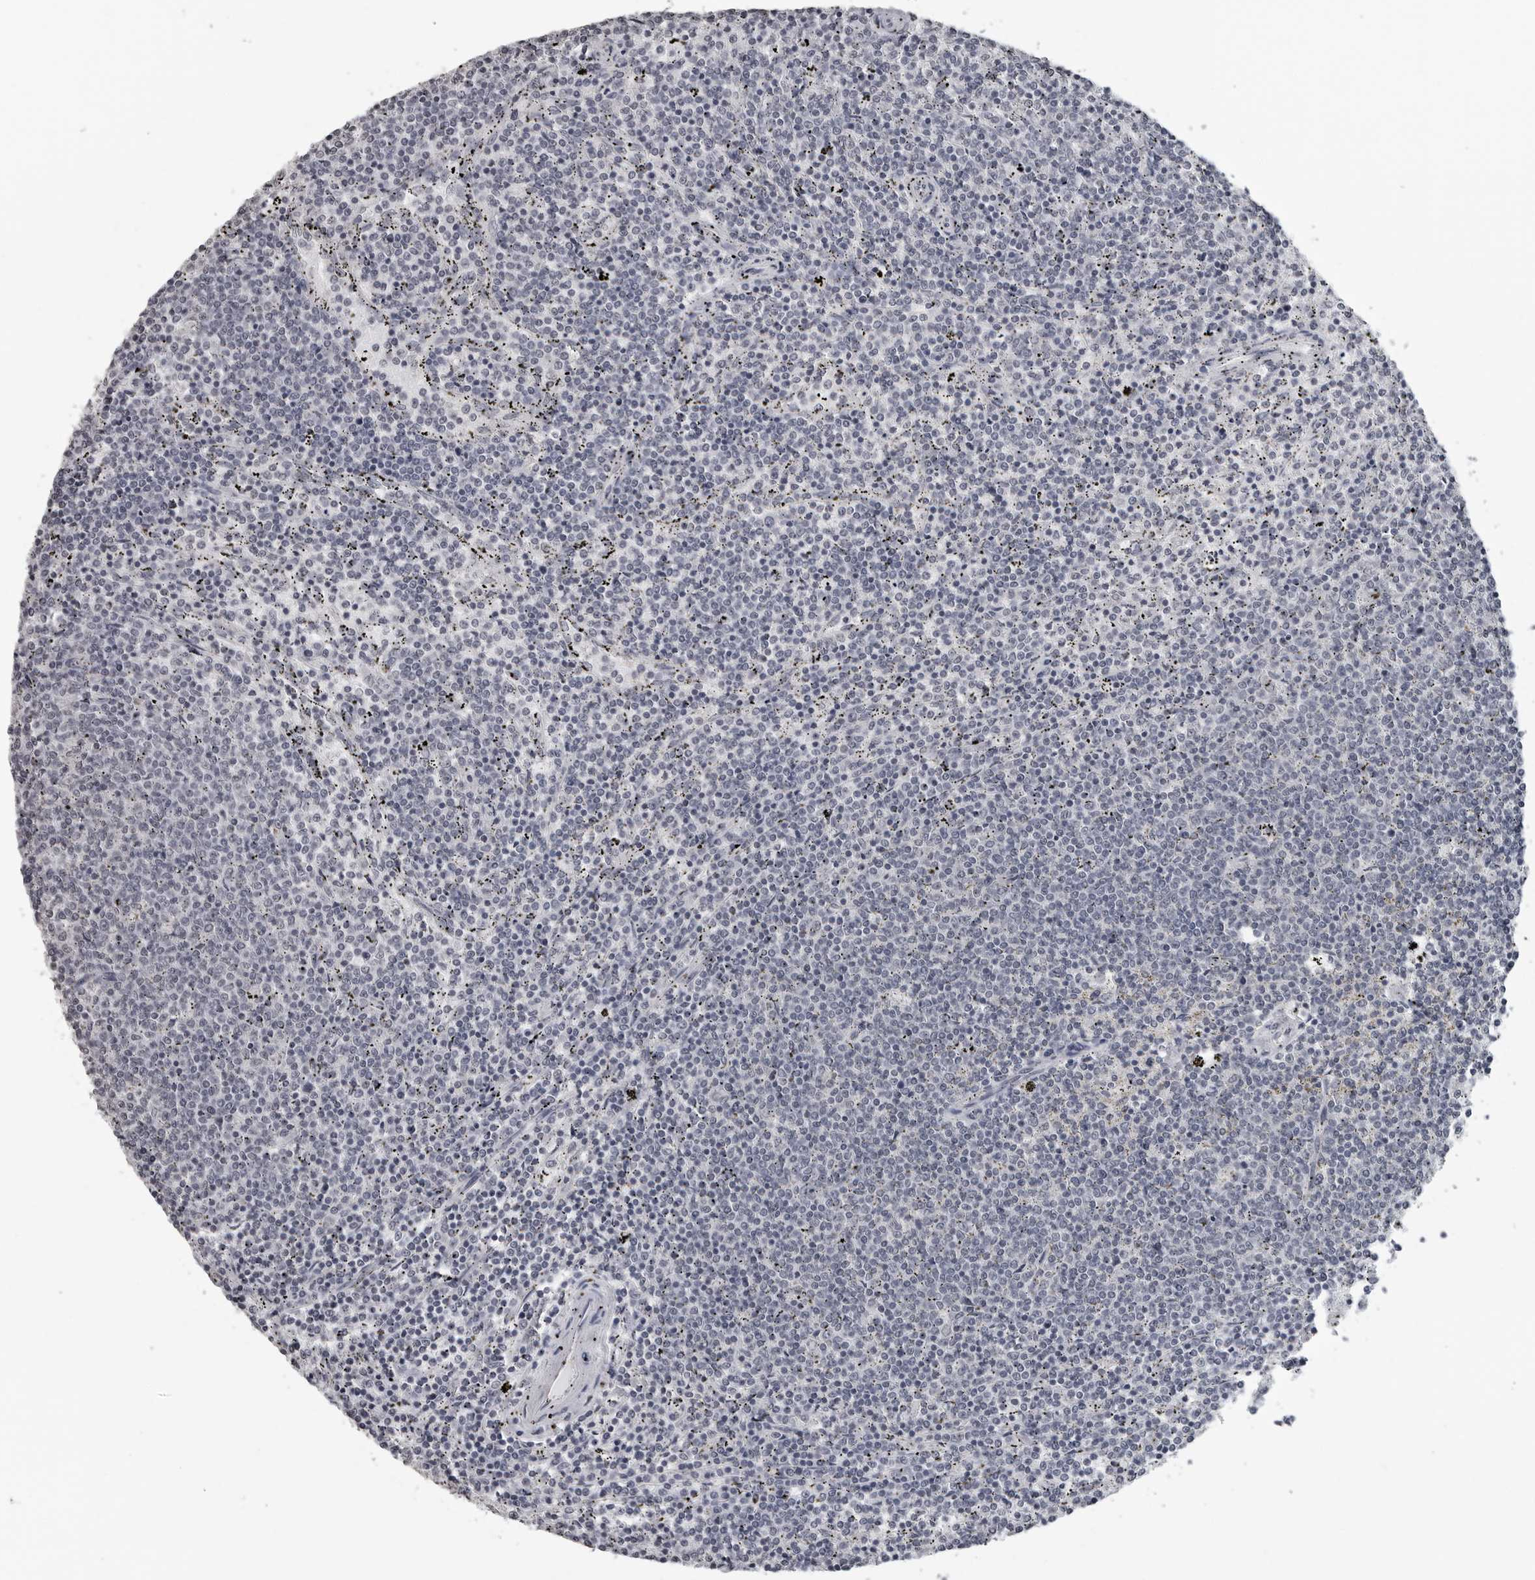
{"staining": {"intensity": "negative", "quantity": "none", "location": "none"}, "tissue": "lymphoma", "cell_type": "Tumor cells", "image_type": "cancer", "snomed": [{"axis": "morphology", "description": "Malignant lymphoma, non-Hodgkin's type, Low grade"}, {"axis": "topography", "description": "Spleen"}], "caption": "The immunohistochemistry micrograph has no significant staining in tumor cells of low-grade malignant lymphoma, non-Hodgkin's type tissue.", "gene": "DDX54", "patient": {"sex": "female", "age": 50}}